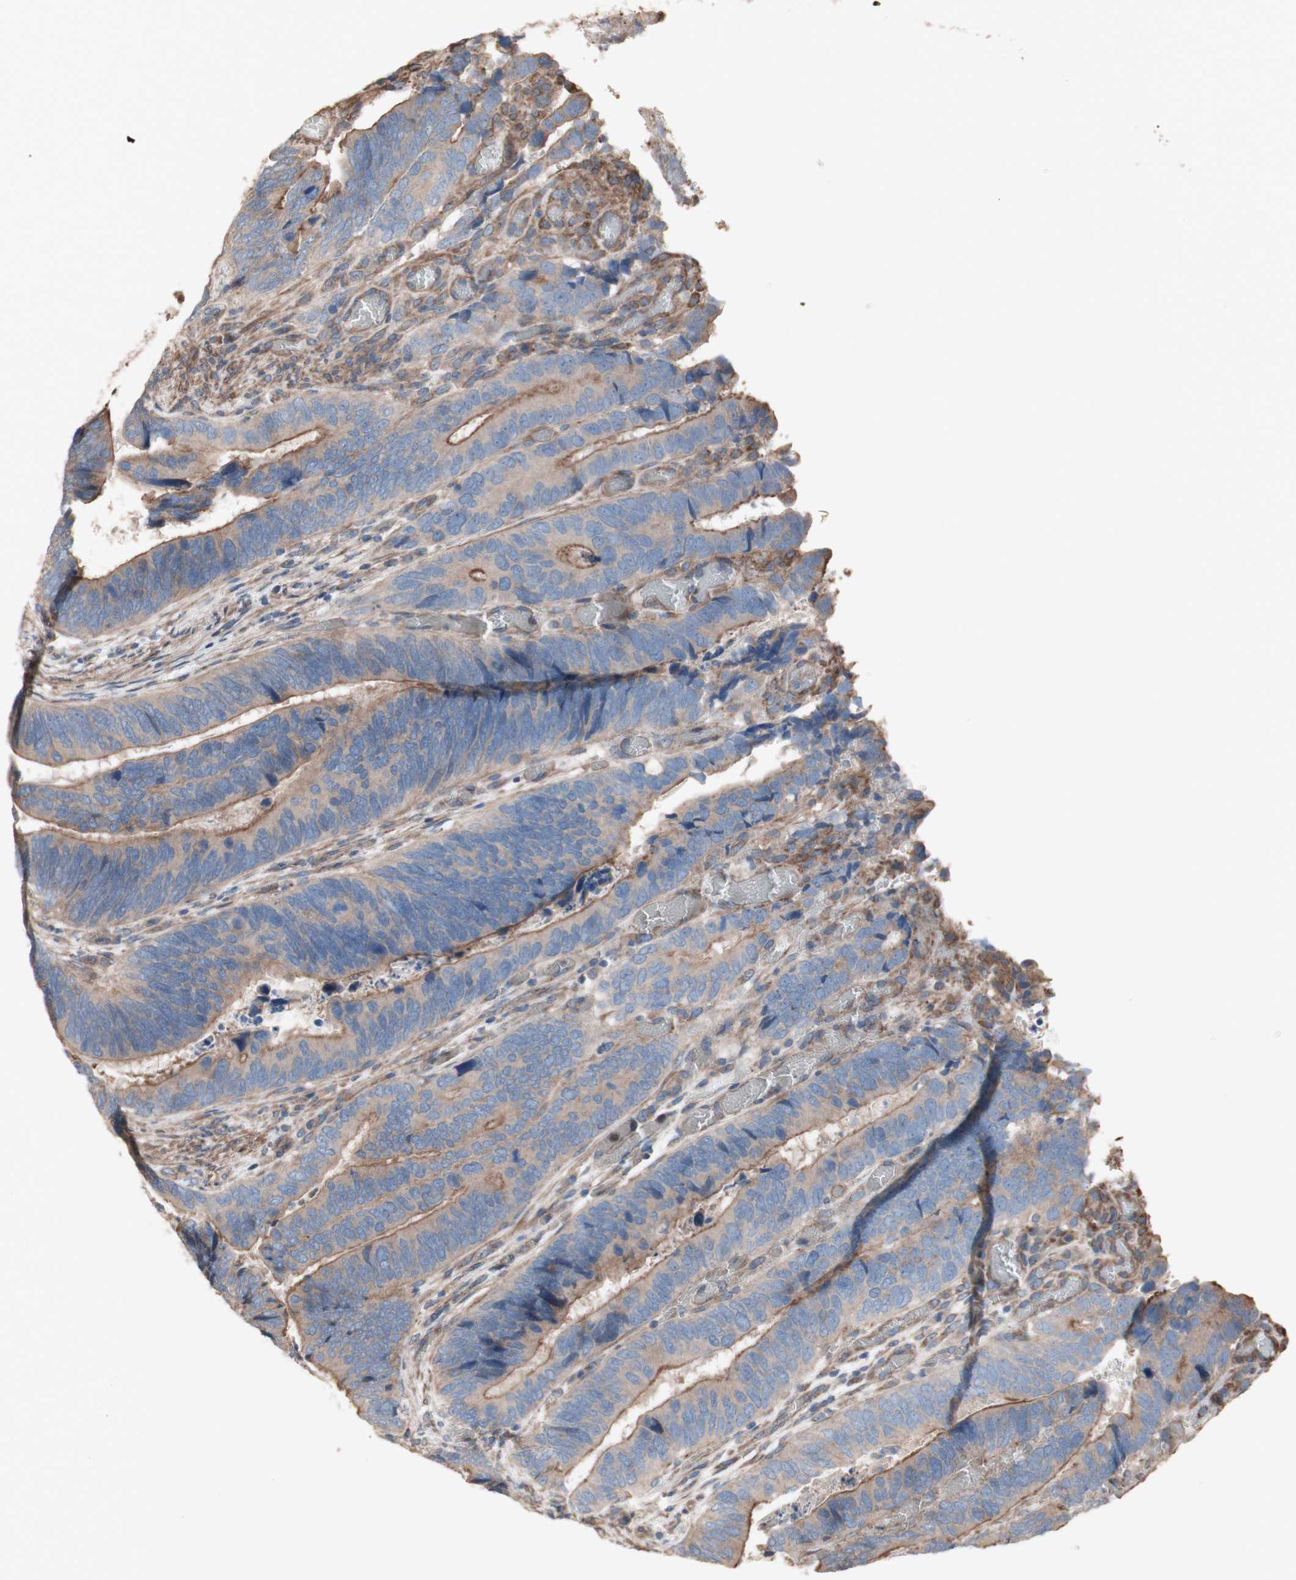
{"staining": {"intensity": "weak", "quantity": ">75%", "location": "cytoplasmic/membranous"}, "tissue": "colorectal cancer", "cell_type": "Tumor cells", "image_type": "cancer", "snomed": [{"axis": "morphology", "description": "Adenocarcinoma, NOS"}, {"axis": "topography", "description": "Colon"}], "caption": "Immunohistochemistry photomicrograph of colorectal cancer (adenocarcinoma) stained for a protein (brown), which exhibits low levels of weak cytoplasmic/membranous staining in about >75% of tumor cells.", "gene": "COPB1", "patient": {"sex": "male", "age": 72}}